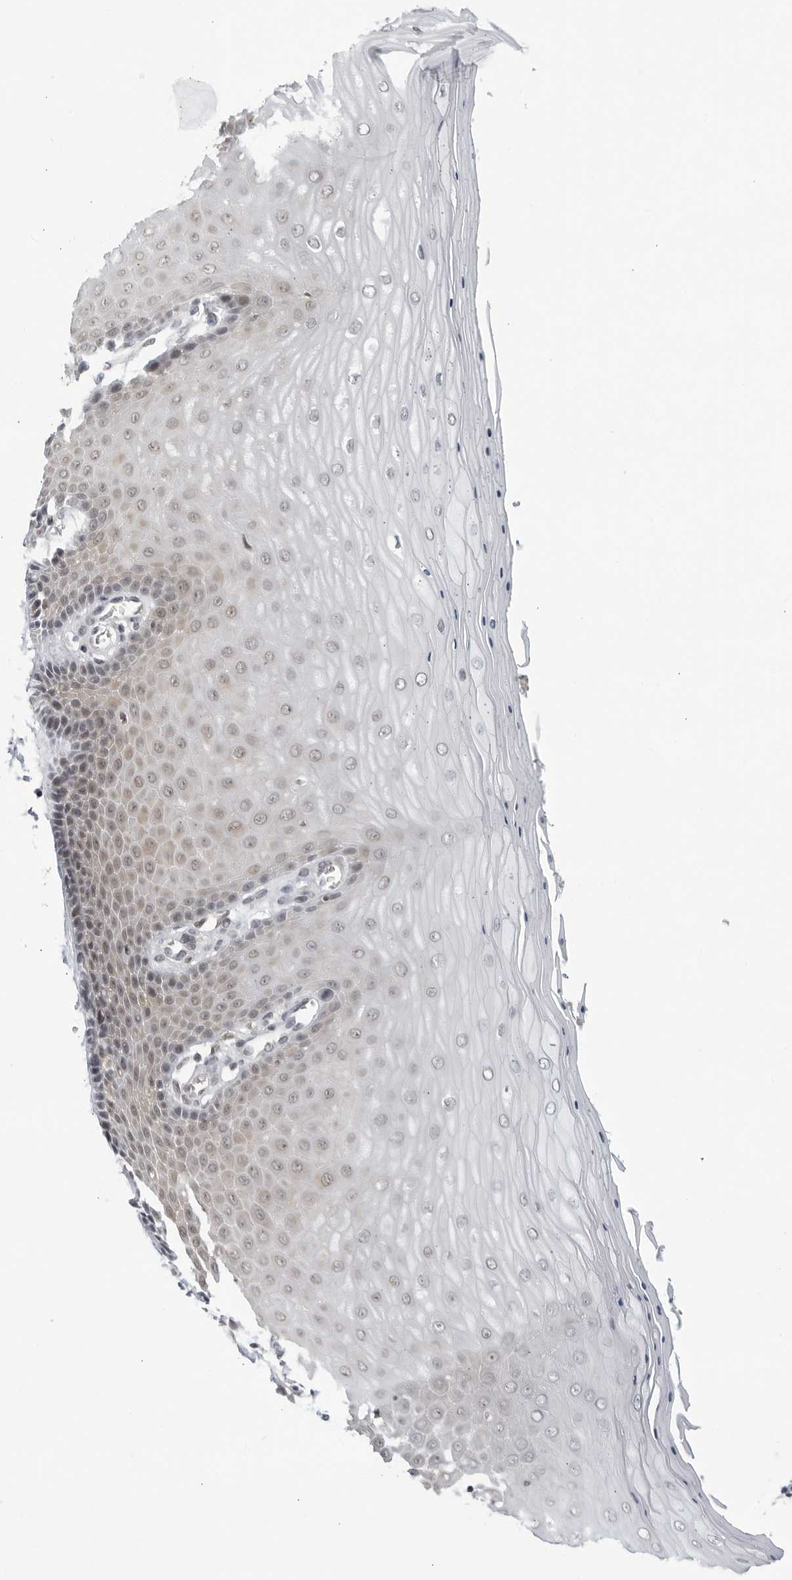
{"staining": {"intensity": "weak", "quantity": "<25%", "location": "cytoplasmic/membranous"}, "tissue": "cervix", "cell_type": "Glandular cells", "image_type": "normal", "snomed": [{"axis": "morphology", "description": "Normal tissue, NOS"}, {"axis": "topography", "description": "Cervix"}], "caption": "The micrograph displays no significant staining in glandular cells of cervix.", "gene": "CC2D1B", "patient": {"sex": "female", "age": 55}}